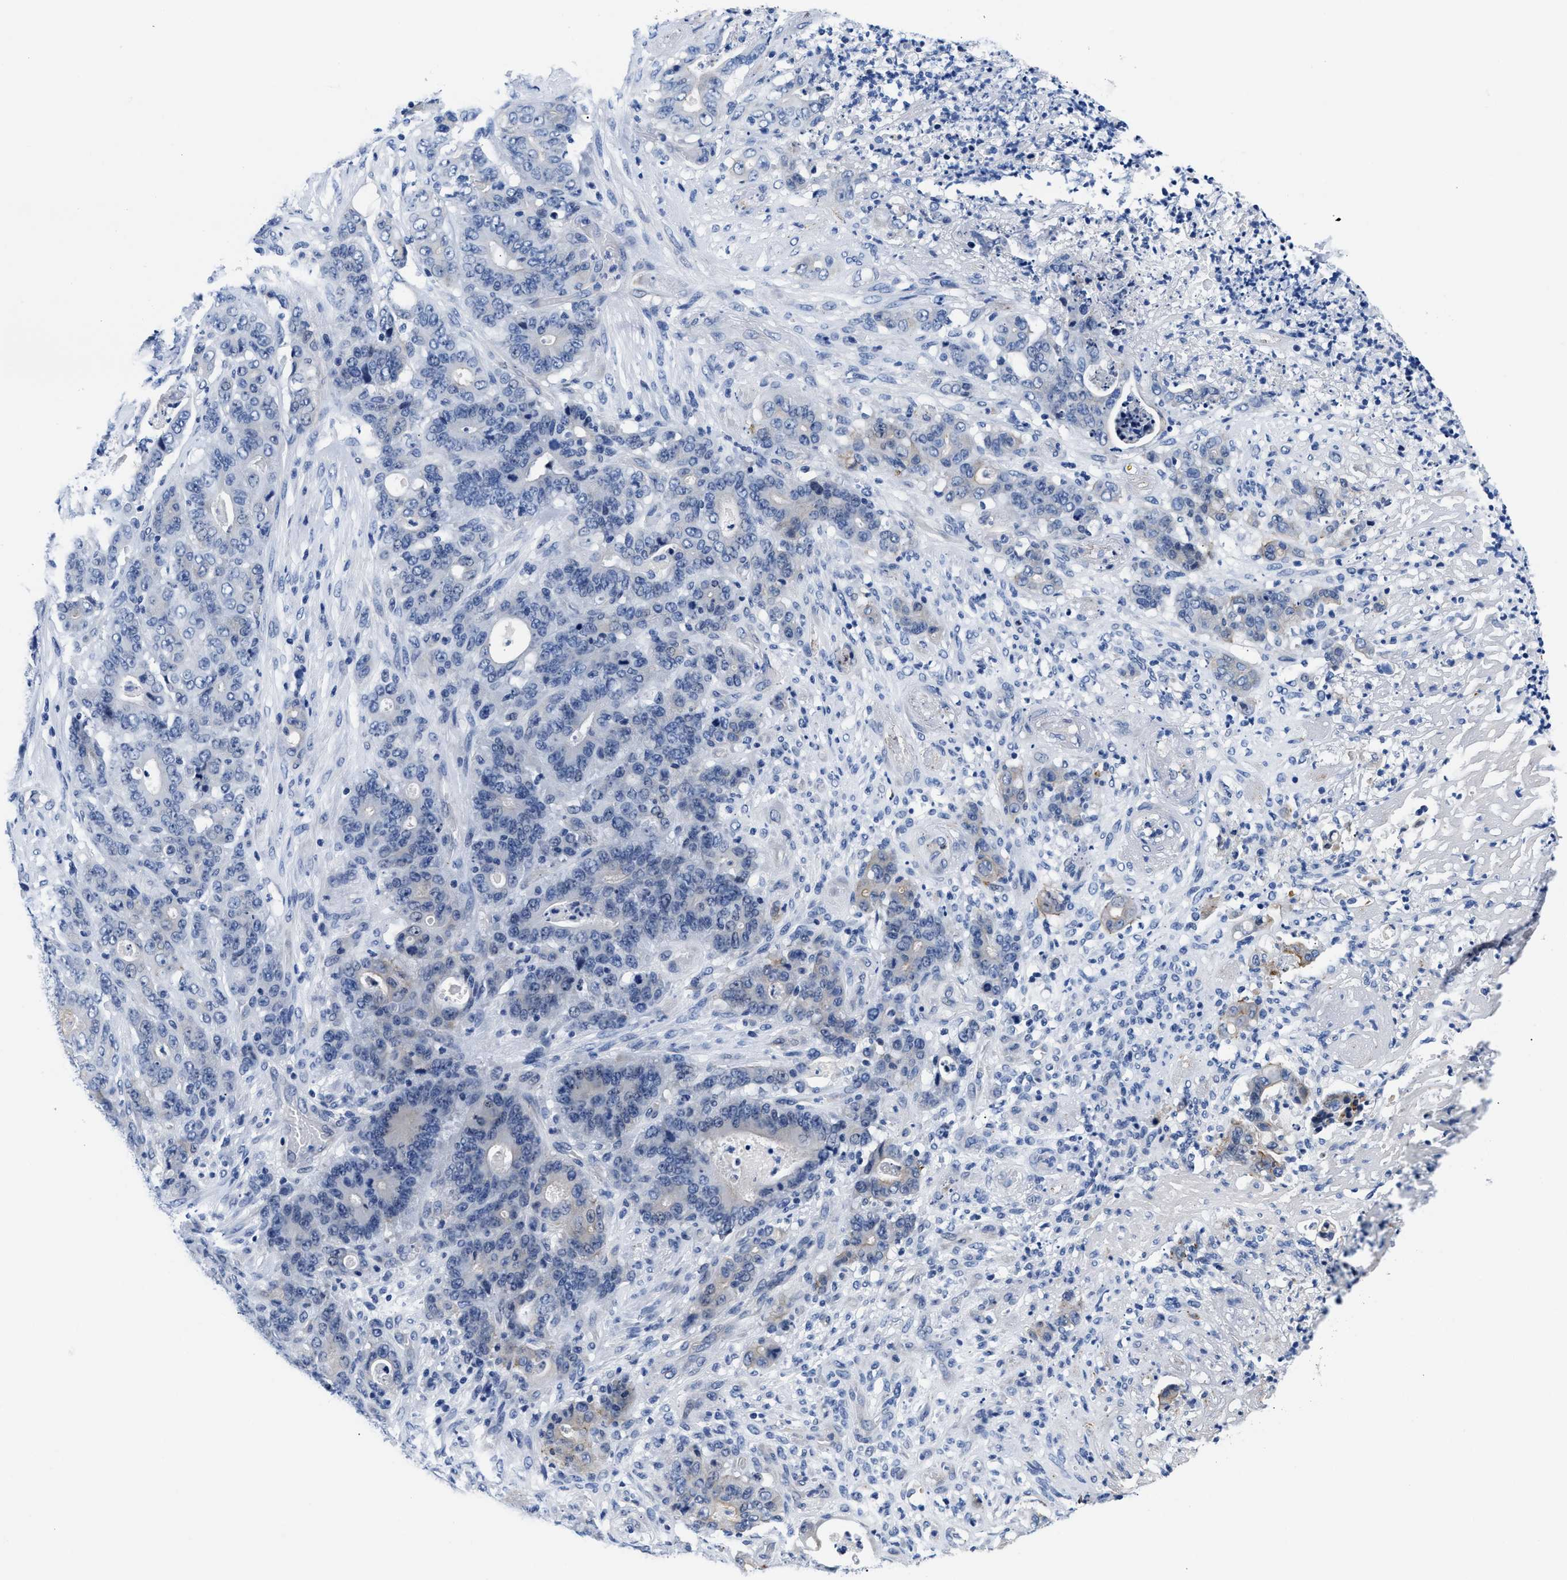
{"staining": {"intensity": "negative", "quantity": "none", "location": "none"}, "tissue": "stomach cancer", "cell_type": "Tumor cells", "image_type": "cancer", "snomed": [{"axis": "morphology", "description": "Adenocarcinoma, NOS"}, {"axis": "topography", "description": "Stomach"}], "caption": "This micrograph is of adenocarcinoma (stomach) stained with immunohistochemistry (IHC) to label a protein in brown with the nuclei are counter-stained blue. There is no staining in tumor cells.", "gene": "TRIM29", "patient": {"sex": "female", "age": 73}}